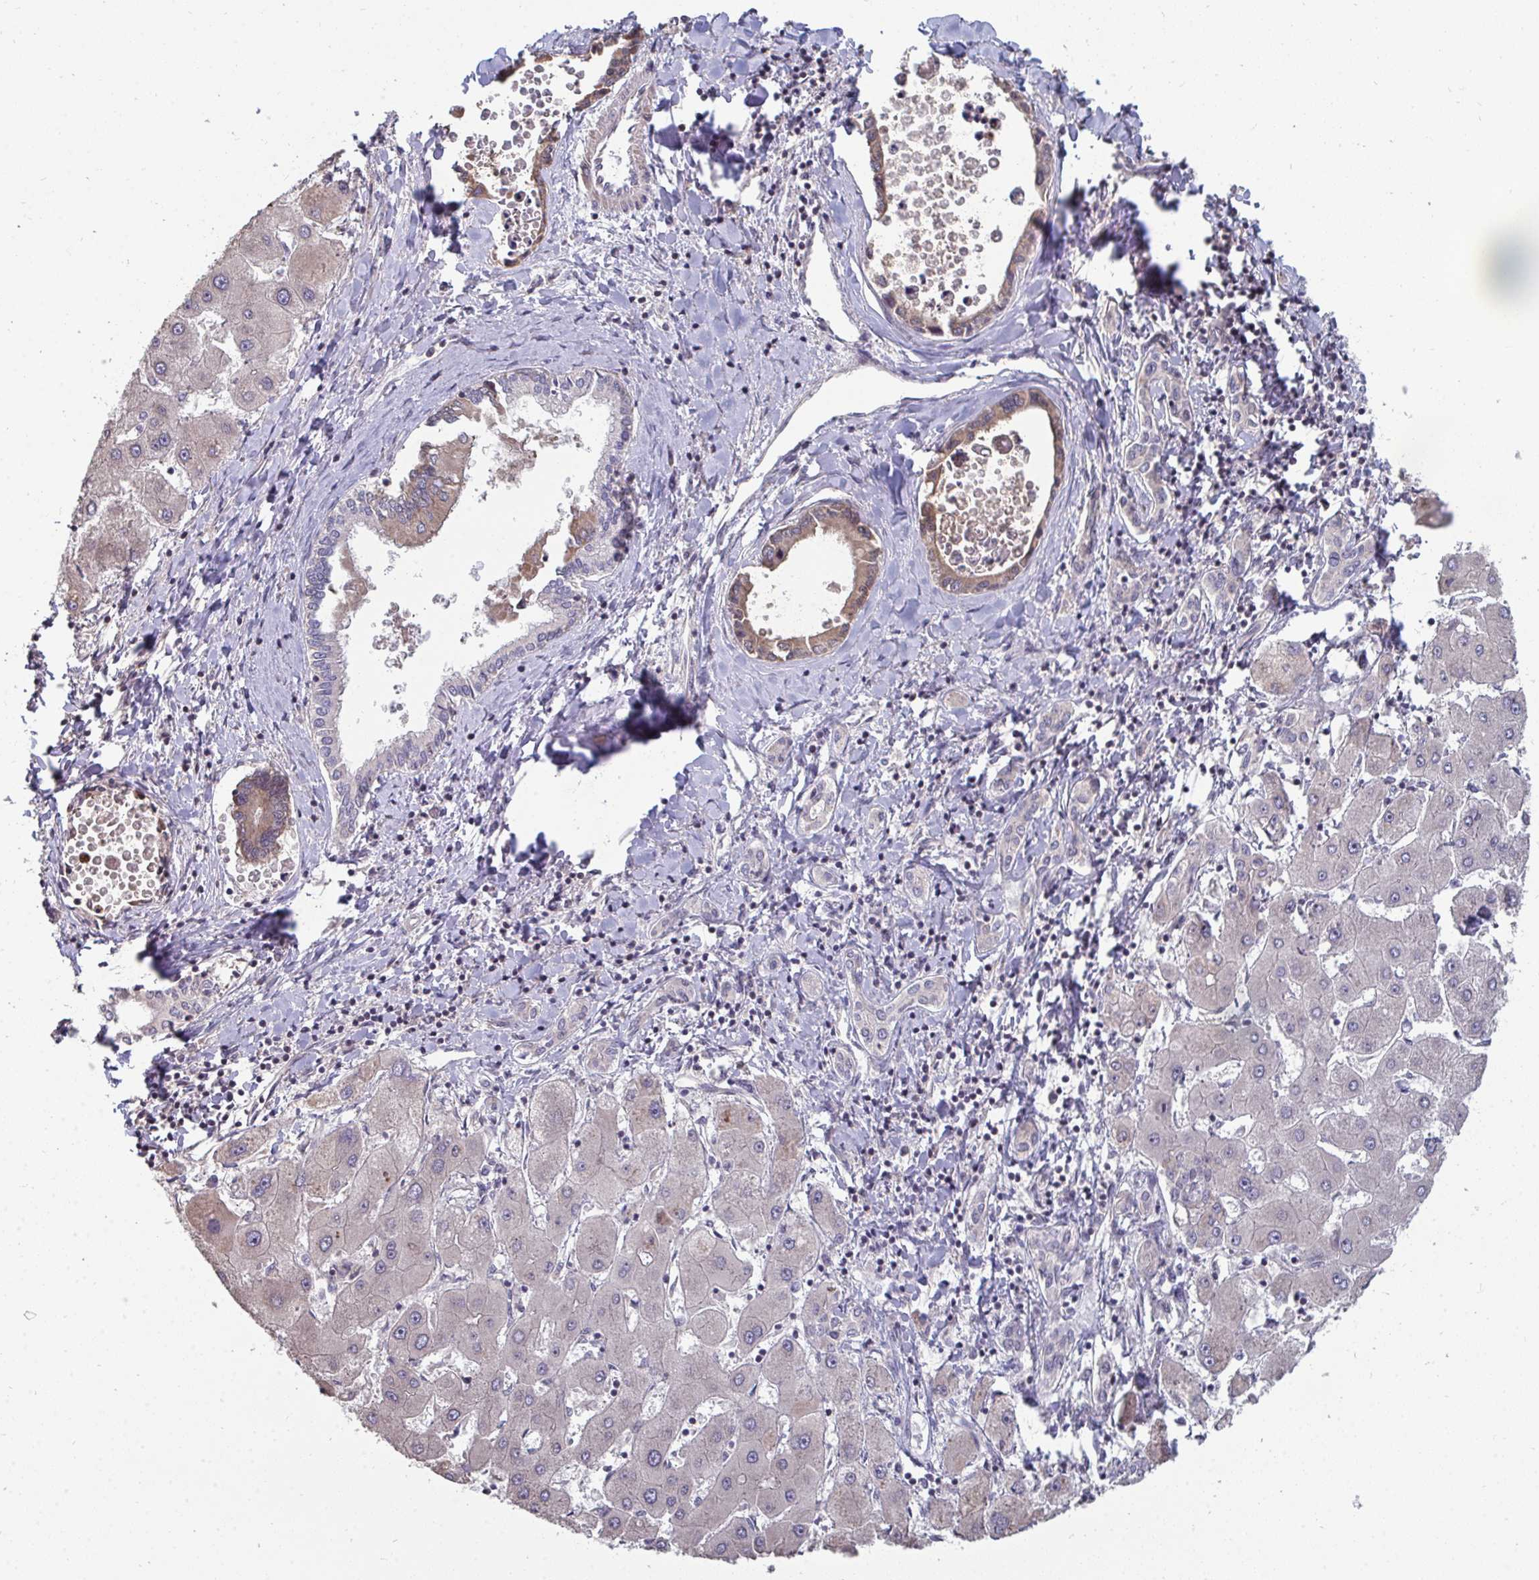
{"staining": {"intensity": "weak", "quantity": "25%-75%", "location": "cytoplasmic/membranous"}, "tissue": "liver cancer", "cell_type": "Tumor cells", "image_type": "cancer", "snomed": [{"axis": "morphology", "description": "Cholangiocarcinoma"}, {"axis": "topography", "description": "Liver"}], "caption": "A high-resolution image shows IHC staining of liver cancer (cholangiocarcinoma), which exhibits weak cytoplasmic/membranous staining in approximately 25%-75% of tumor cells.", "gene": "DNAJA2", "patient": {"sex": "male", "age": 66}}